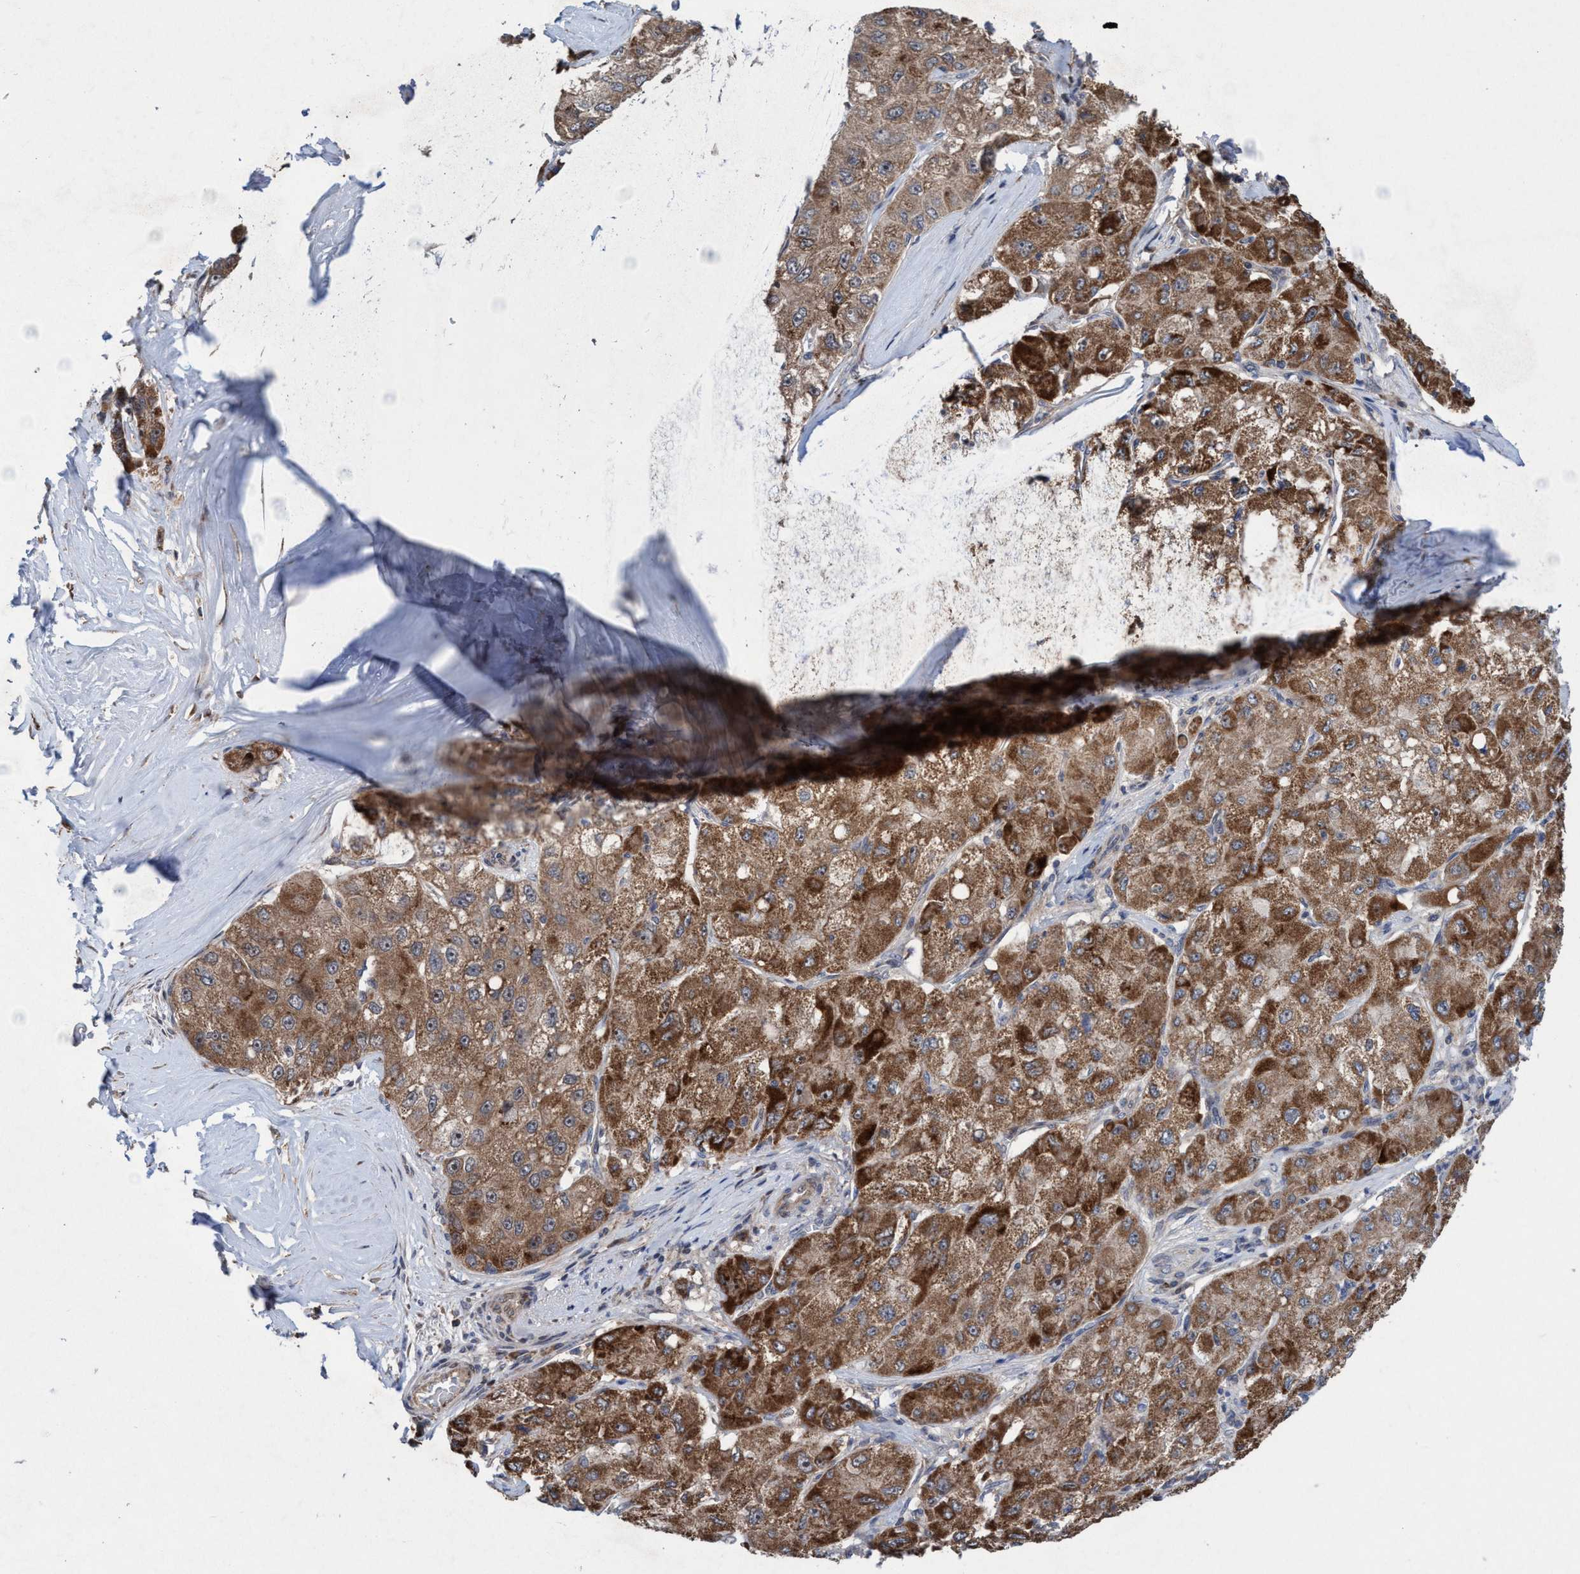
{"staining": {"intensity": "moderate", "quantity": ">75%", "location": "cytoplasmic/membranous"}, "tissue": "liver cancer", "cell_type": "Tumor cells", "image_type": "cancer", "snomed": [{"axis": "morphology", "description": "Carcinoma, Hepatocellular, NOS"}, {"axis": "topography", "description": "Liver"}], "caption": "Immunohistochemical staining of liver hepatocellular carcinoma displays medium levels of moderate cytoplasmic/membranous protein positivity in approximately >75% of tumor cells.", "gene": "P2RY14", "patient": {"sex": "male", "age": 80}}